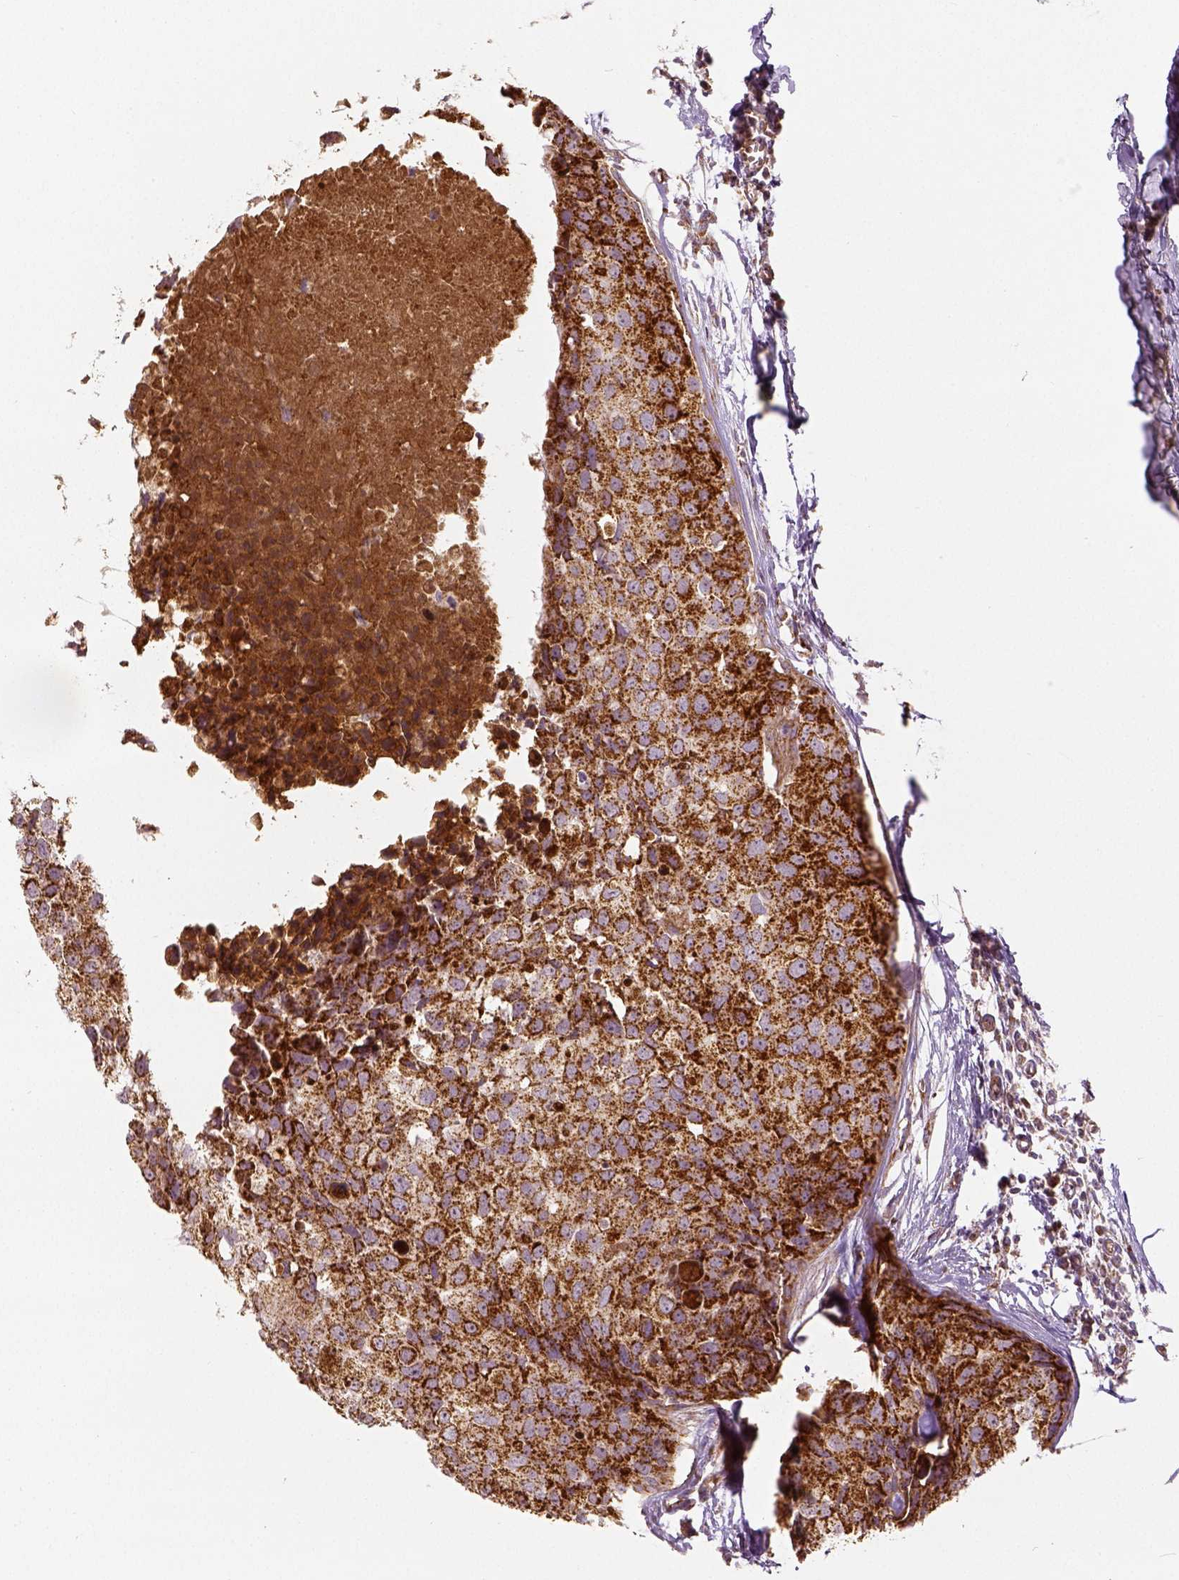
{"staining": {"intensity": "strong", "quantity": ">75%", "location": "cytoplasmic/membranous"}, "tissue": "breast cancer", "cell_type": "Tumor cells", "image_type": "cancer", "snomed": [{"axis": "morphology", "description": "Duct carcinoma"}, {"axis": "topography", "description": "Breast"}], "caption": "Breast cancer stained for a protein exhibits strong cytoplasmic/membranous positivity in tumor cells. (brown staining indicates protein expression, while blue staining denotes nuclei).", "gene": "PGAM5", "patient": {"sex": "female", "age": 38}}